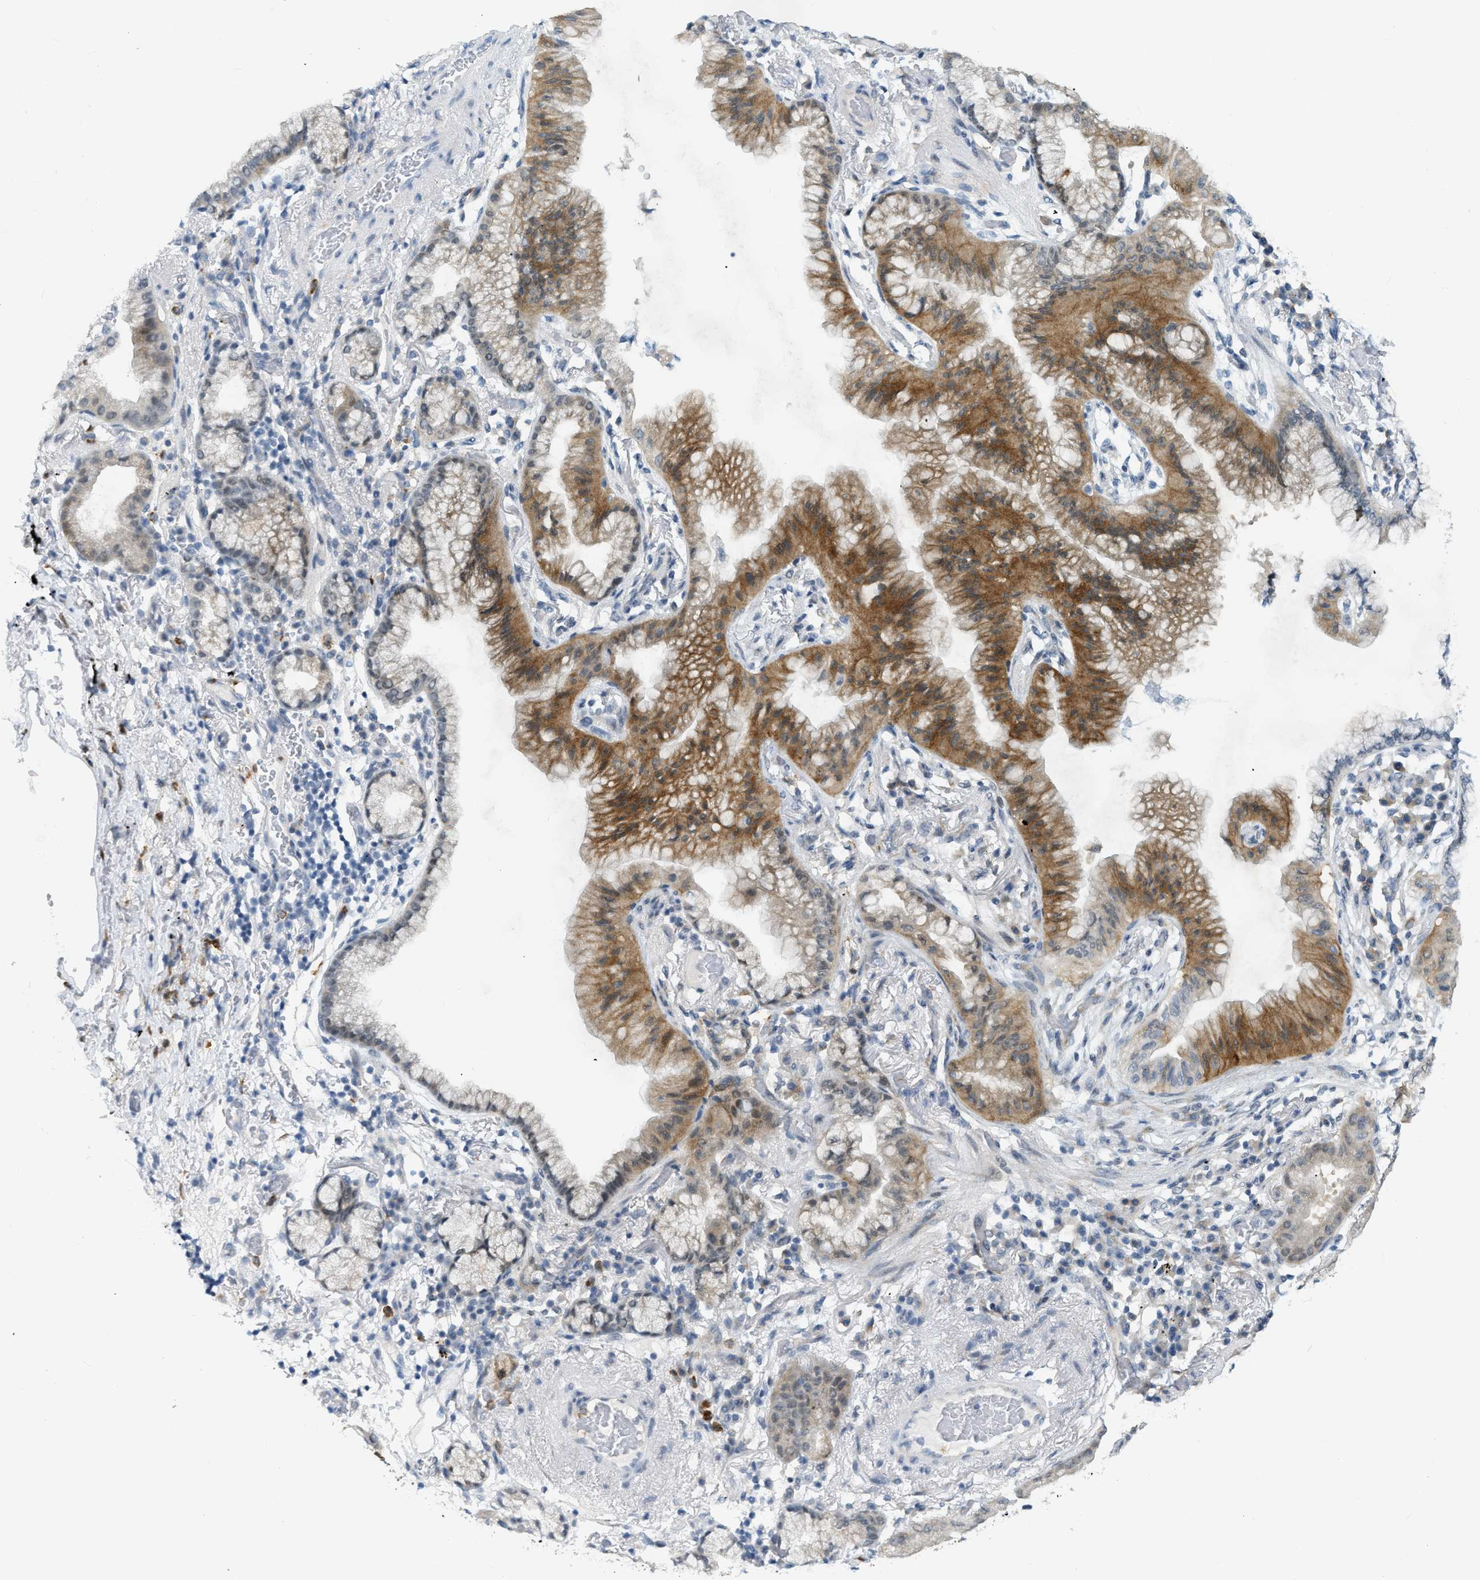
{"staining": {"intensity": "moderate", "quantity": ">75%", "location": "cytoplasmic/membranous"}, "tissue": "lung cancer", "cell_type": "Tumor cells", "image_type": "cancer", "snomed": [{"axis": "morphology", "description": "Normal tissue, NOS"}, {"axis": "morphology", "description": "Adenocarcinoma, NOS"}, {"axis": "topography", "description": "Bronchus"}, {"axis": "topography", "description": "Lung"}], "caption": "Immunohistochemistry (IHC) micrograph of neoplastic tissue: lung adenocarcinoma stained using immunohistochemistry shows medium levels of moderate protein expression localized specifically in the cytoplasmic/membranous of tumor cells, appearing as a cytoplasmic/membranous brown color.", "gene": "ZNF408", "patient": {"sex": "female", "age": 70}}